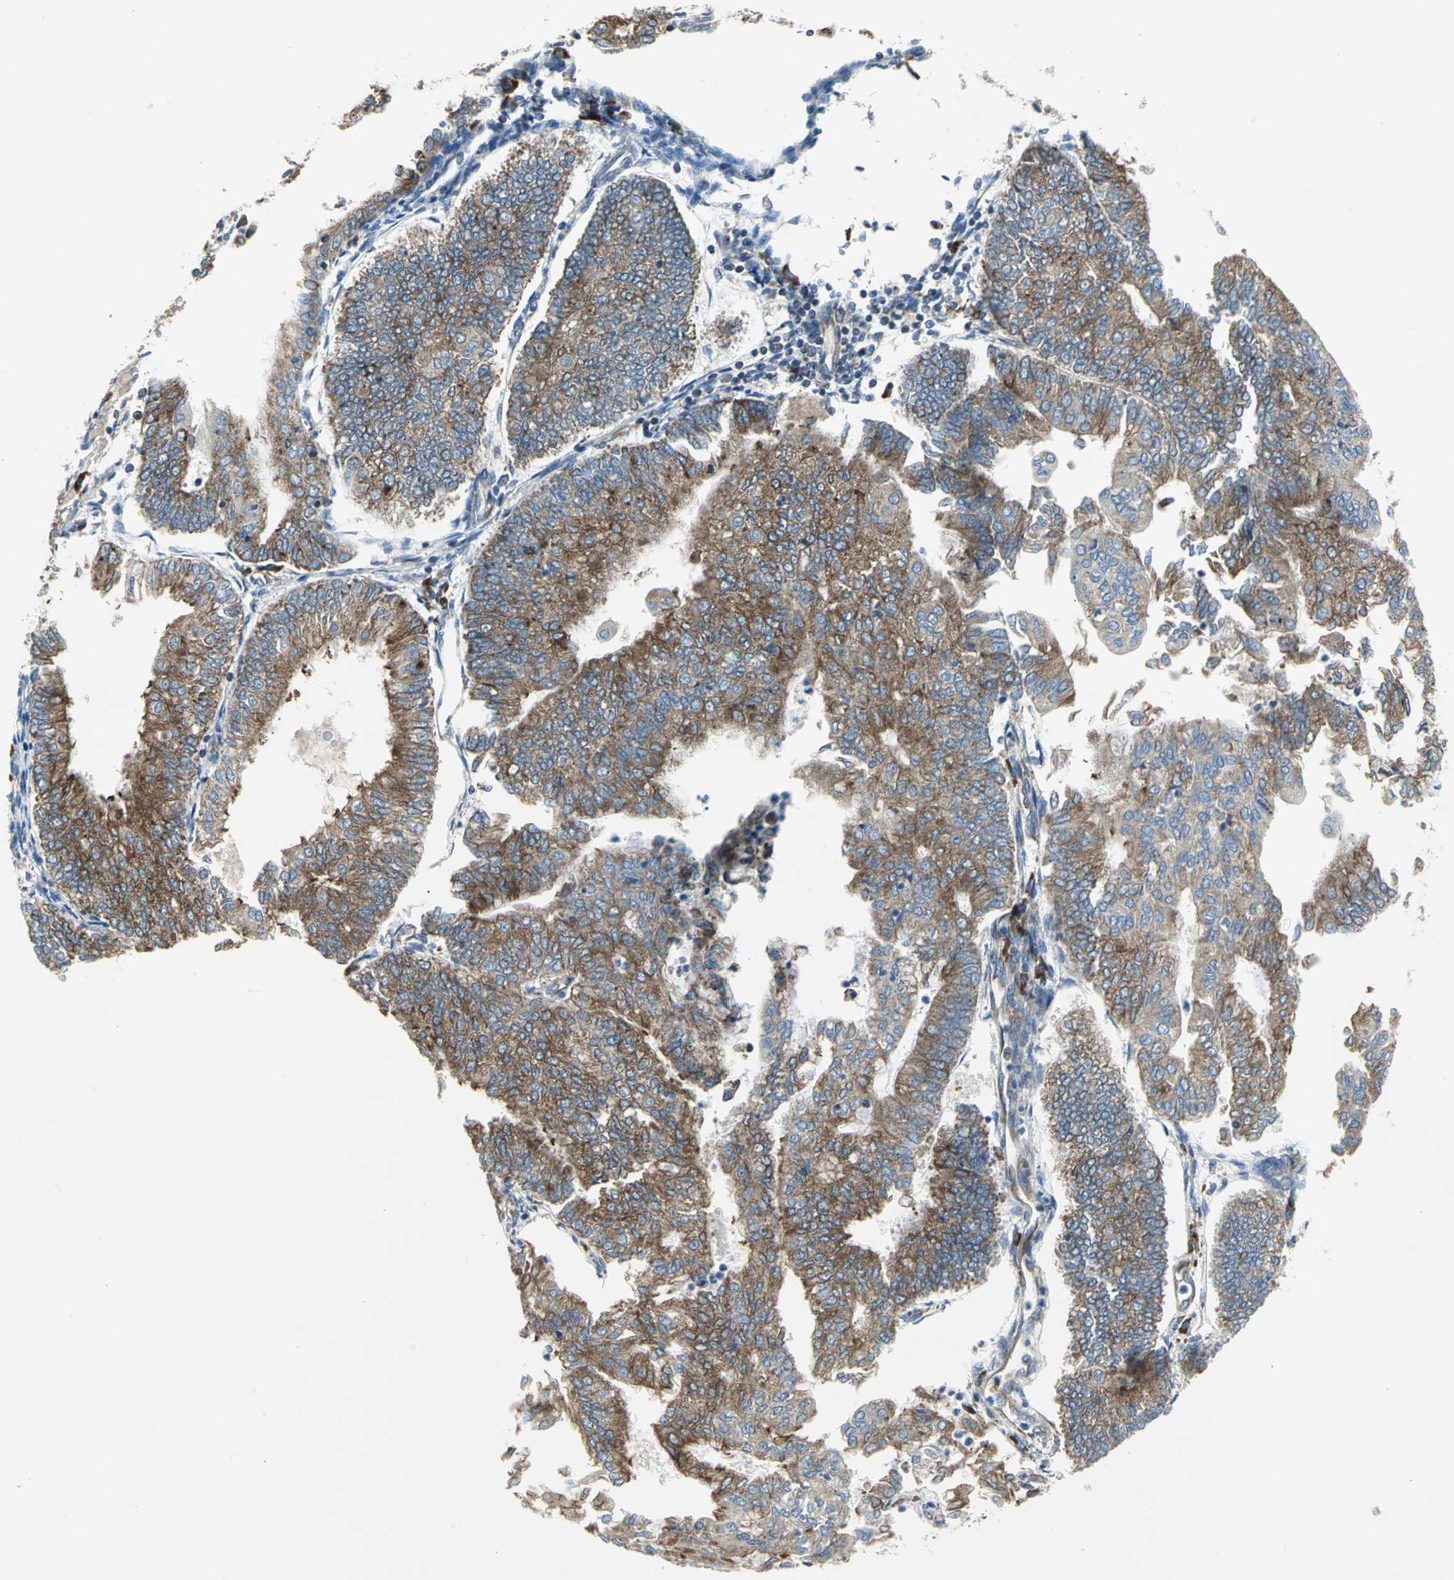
{"staining": {"intensity": "strong", "quantity": ">75%", "location": "cytoplasmic/membranous"}, "tissue": "endometrial cancer", "cell_type": "Tumor cells", "image_type": "cancer", "snomed": [{"axis": "morphology", "description": "Adenocarcinoma, NOS"}, {"axis": "topography", "description": "Endometrium"}], "caption": "There is high levels of strong cytoplasmic/membranous expression in tumor cells of endometrial adenocarcinoma, as demonstrated by immunohistochemical staining (brown color).", "gene": "TULP4", "patient": {"sex": "female", "age": 59}}